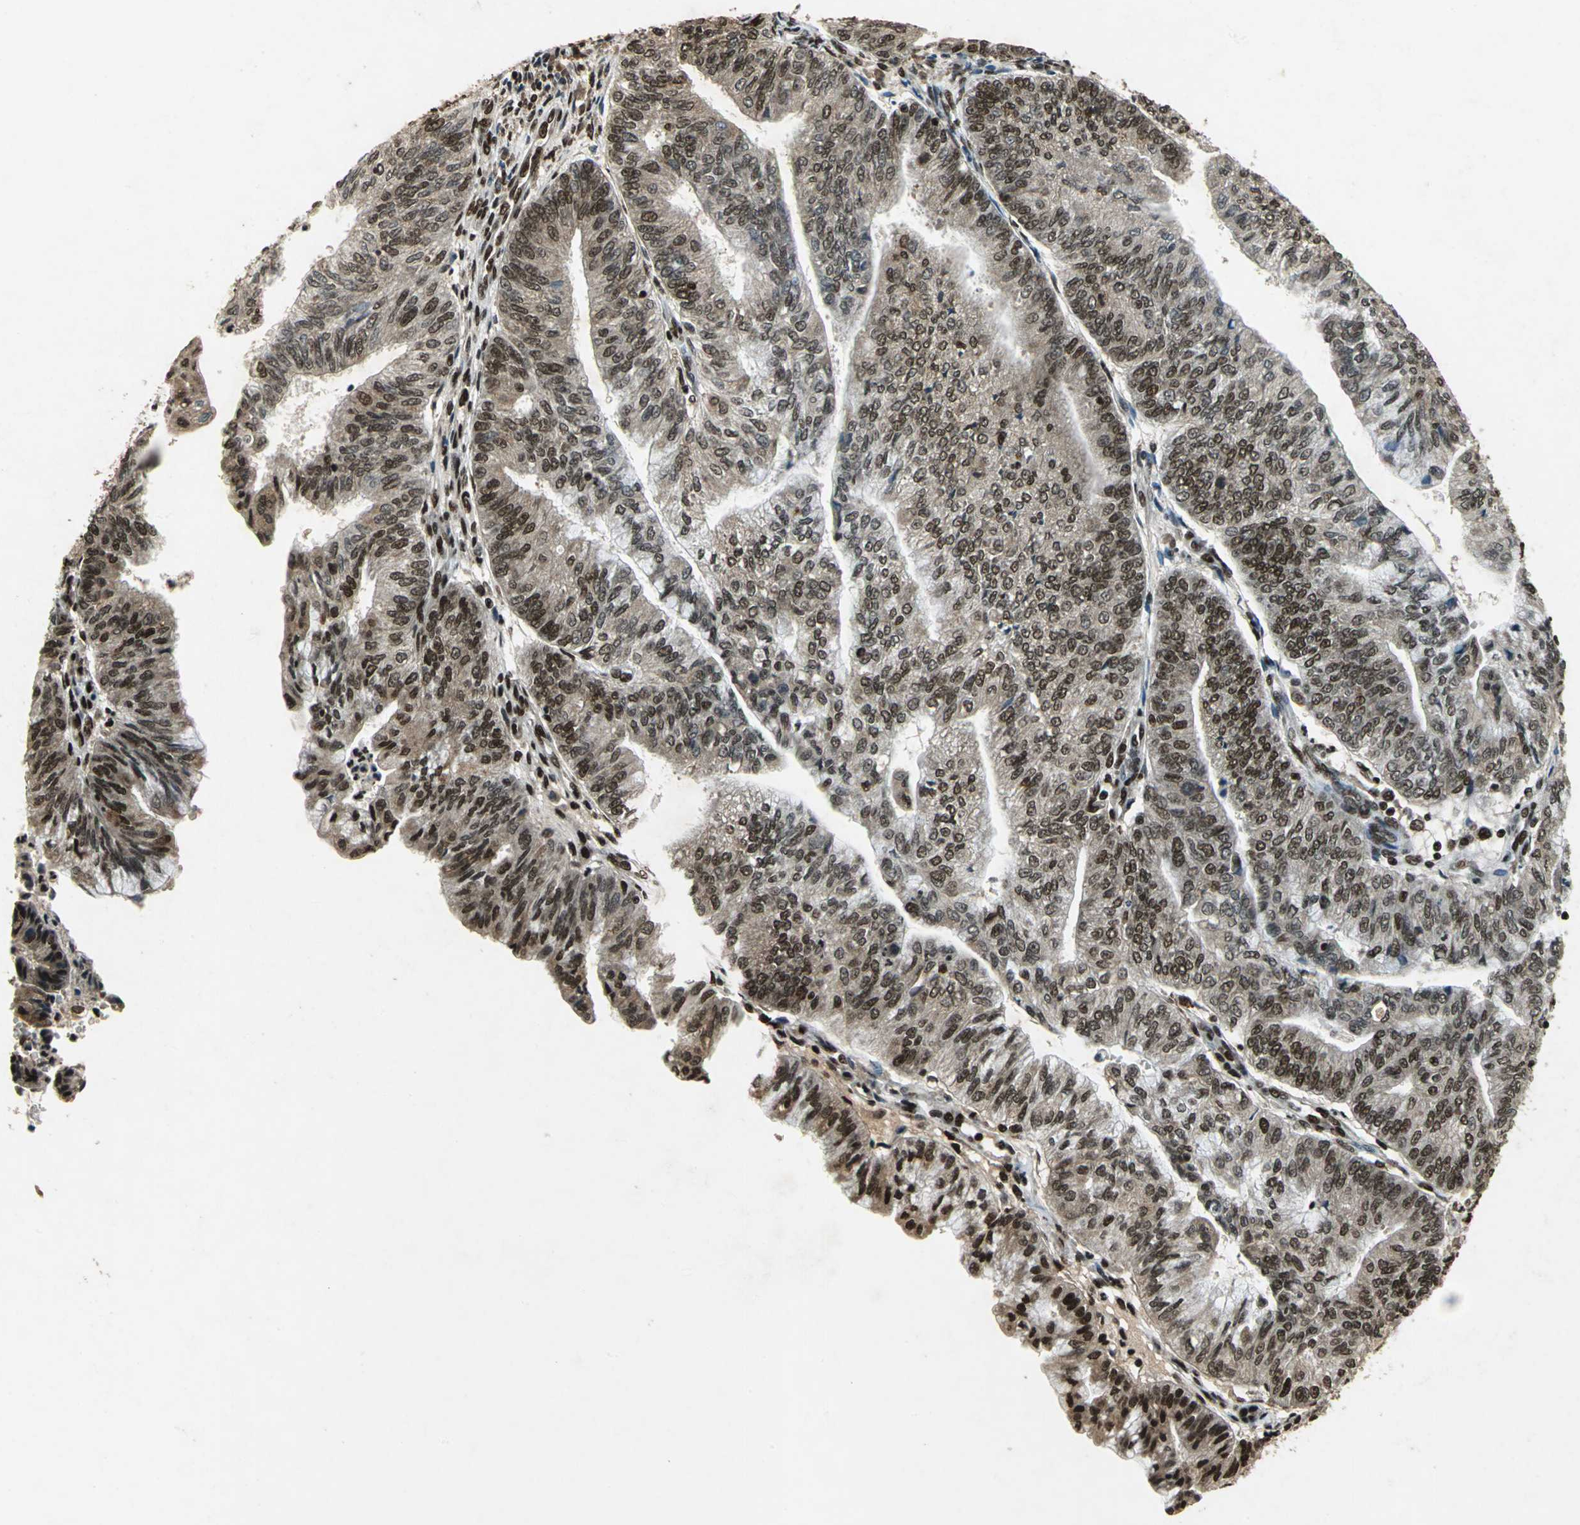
{"staining": {"intensity": "strong", "quantity": ">75%", "location": "nuclear"}, "tissue": "endometrial cancer", "cell_type": "Tumor cells", "image_type": "cancer", "snomed": [{"axis": "morphology", "description": "Adenocarcinoma, NOS"}, {"axis": "topography", "description": "Endometrium"}], "caption": "Strong nuclear expression is appreciated in approximately >75% of tumor cells in endometrial cancer (adenocarcinoma).", "gene": "MTA2", "patient": {"sex": "female", "age": 59}}